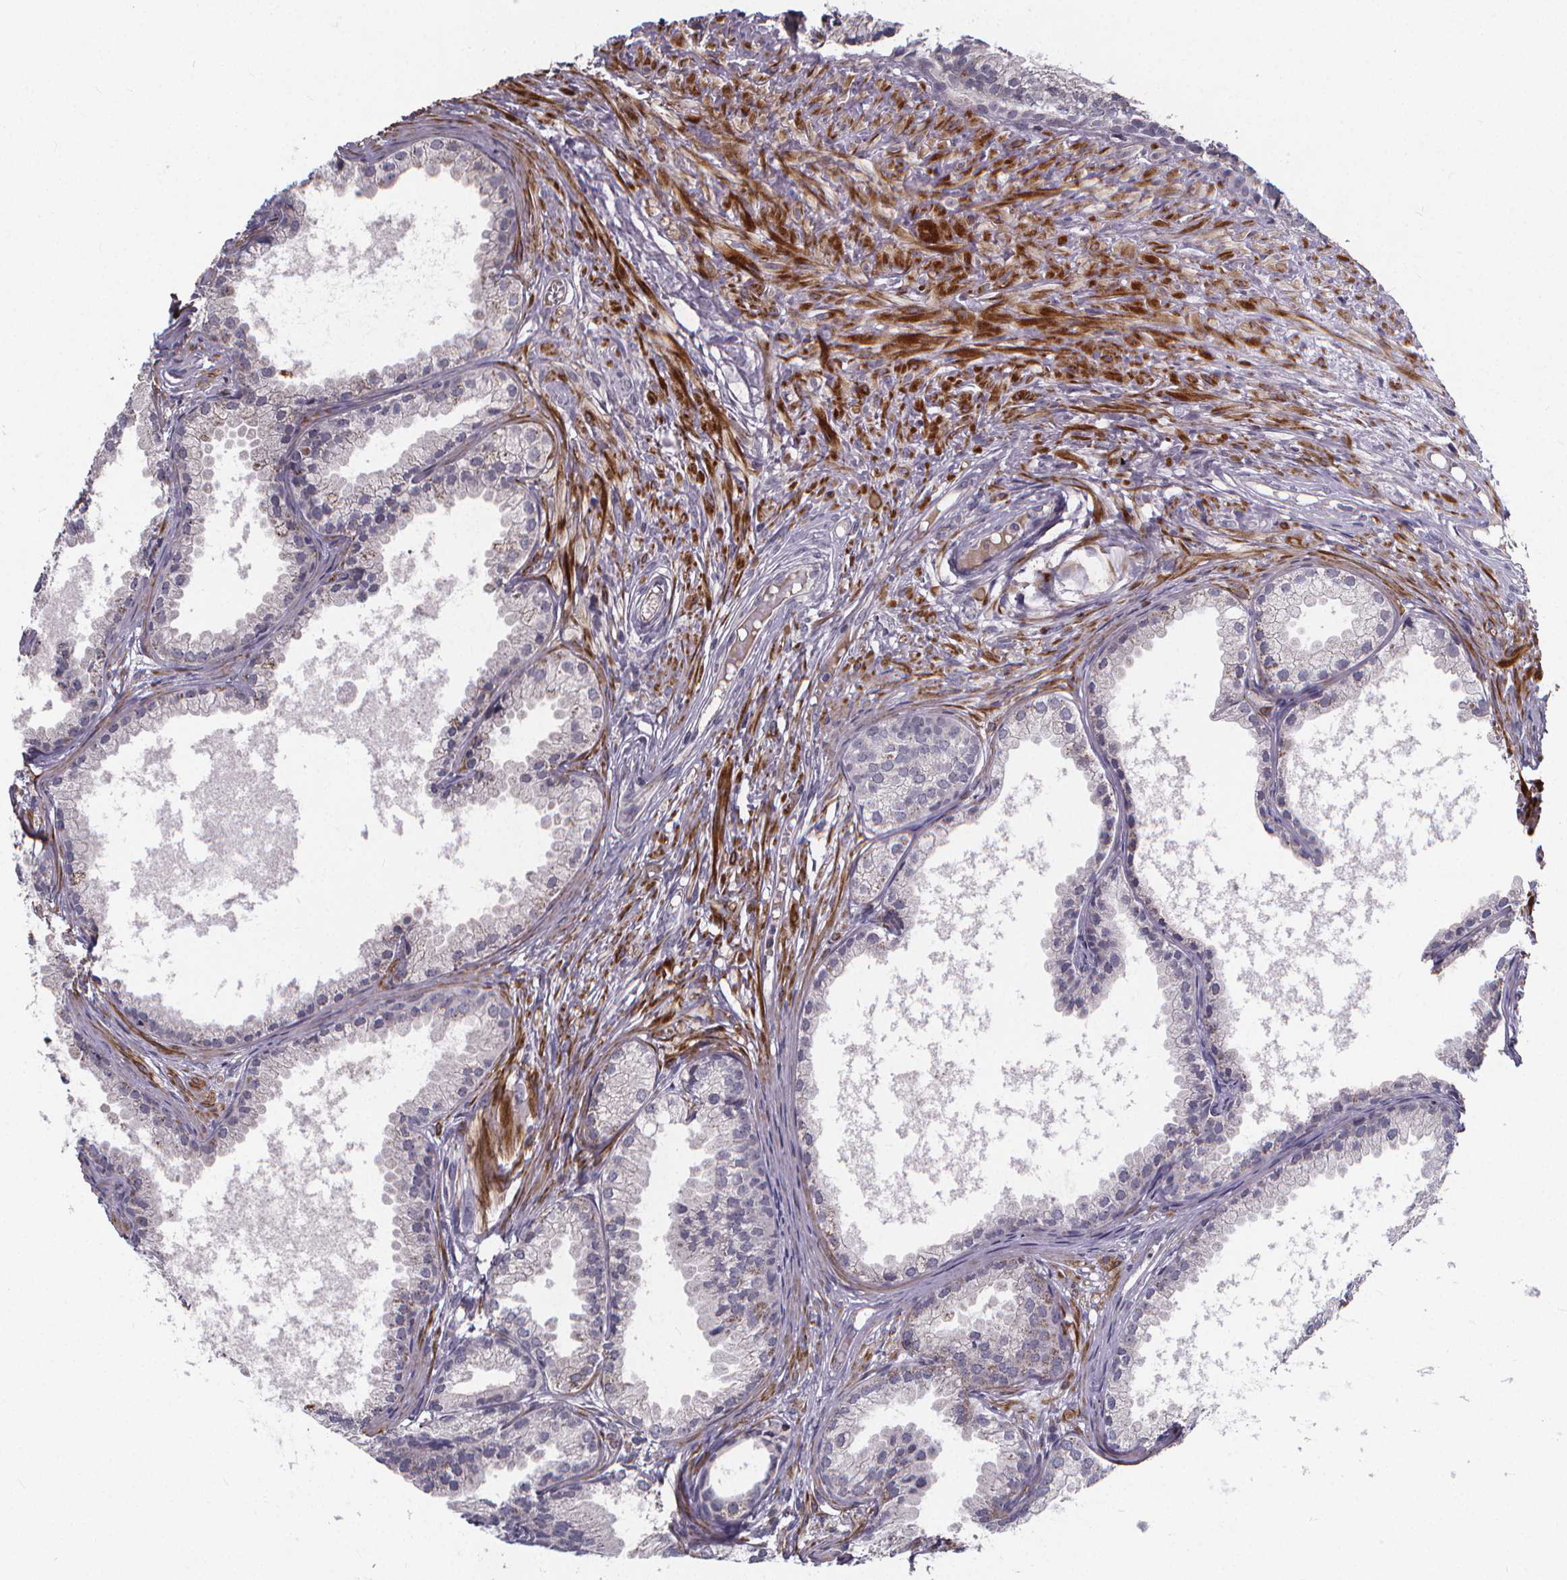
{"staining": {"intensity": "negative", "quantity": "none", "location": "none"}, "tissue": "prostate cancer", "cell_type": "Tumor cells", "image_type": "cancer", "snomed": [{"axis": "morphology", "description": "Adenocarcinoma, High grade"}, {"axis": "topography", "description": "Prostate"}], "caption": "The IHC image has no significant expression in tumor cells of adenocarcinoma (high-grade) (prostate) tissue.", "gene": "FBXW2", "patient": {"sex": "male", "age": 83}}